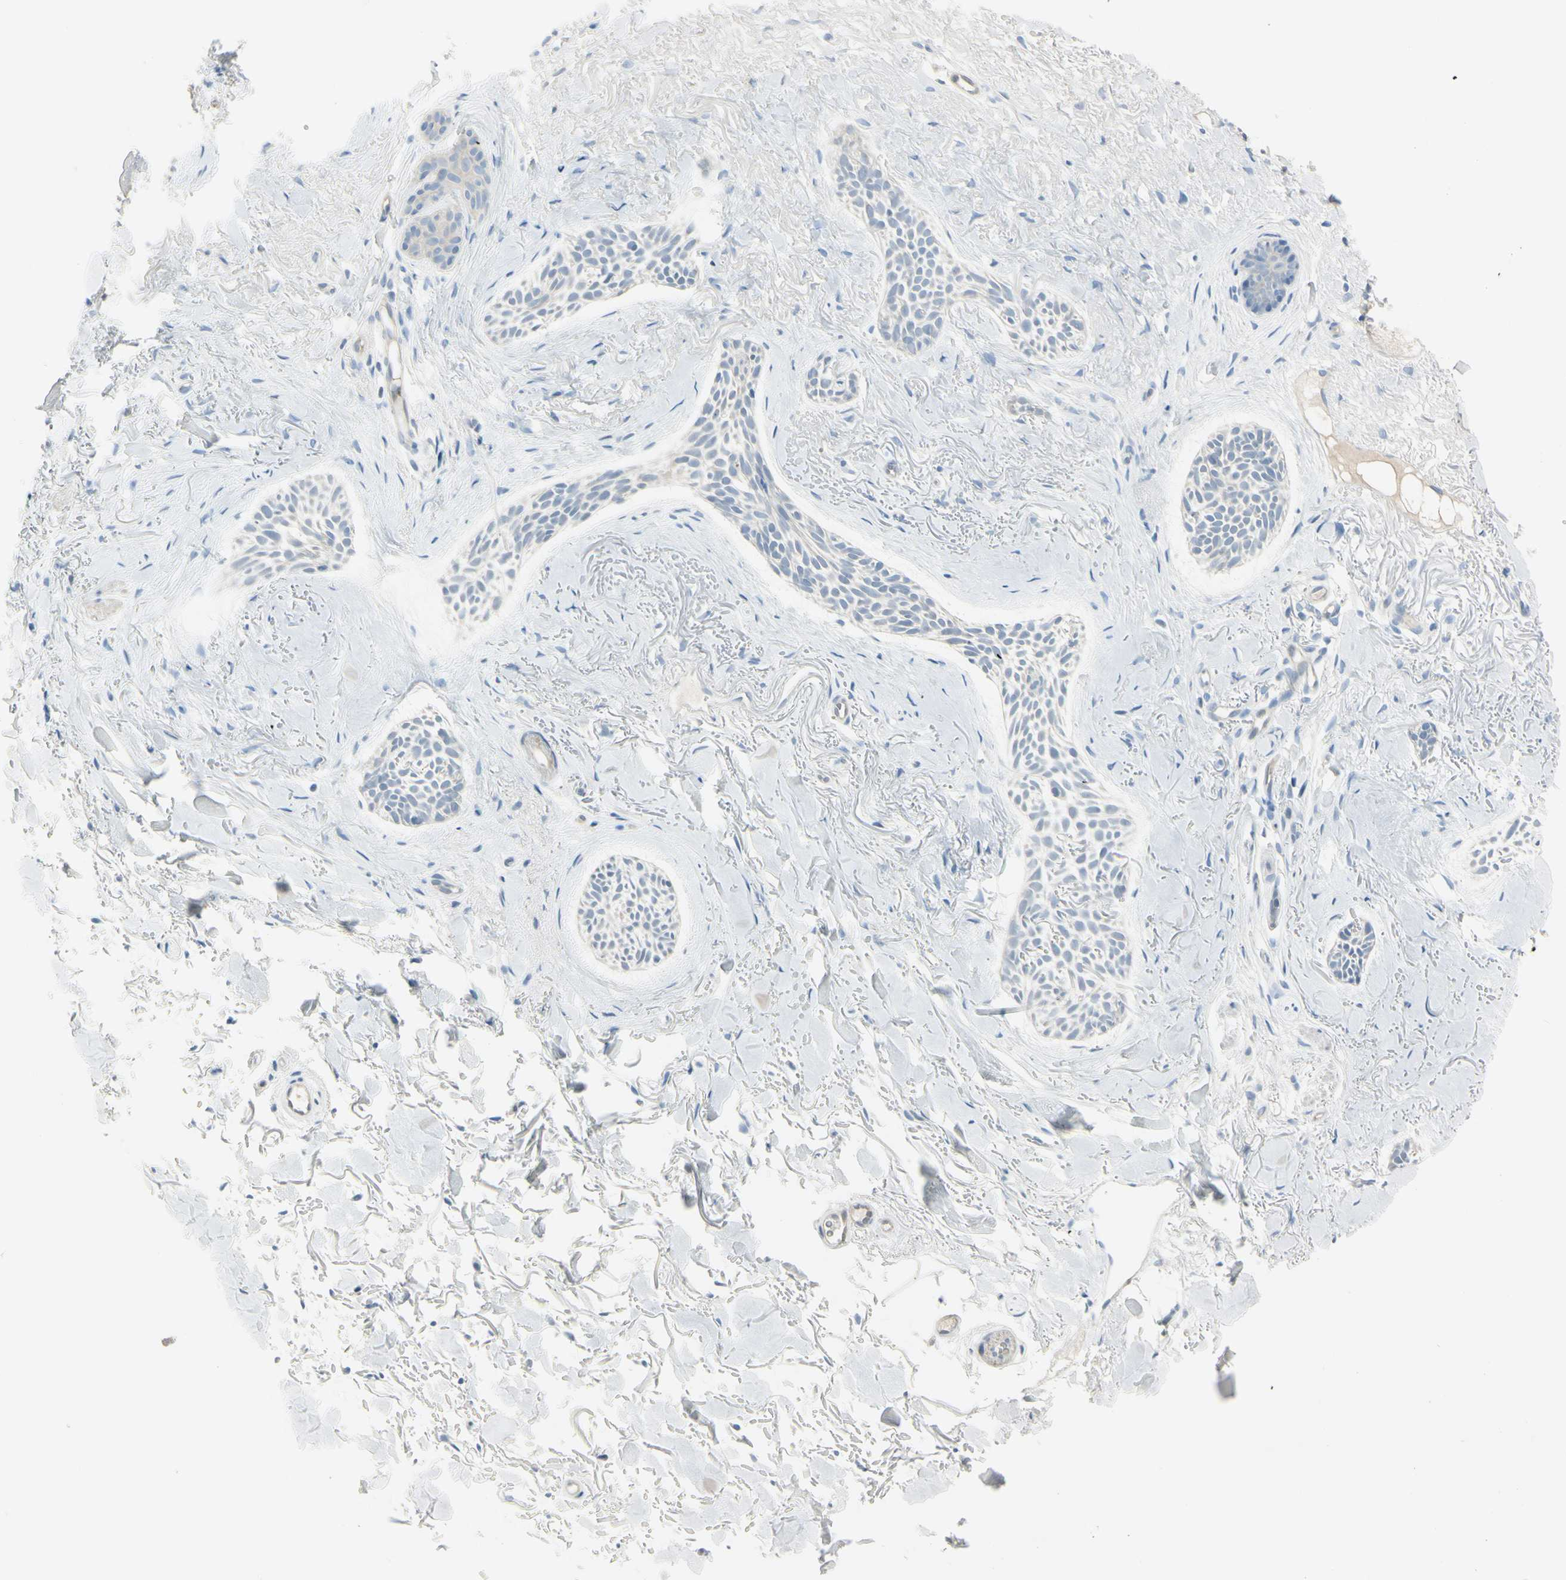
{"staining": {"intensity": "negative", "quantity": "none", "location": "none"}, "tissue": "skin cancer", "cell_type": "Tumor cells", "image_type": "cancer", "snomed": [{"axis": "morphology", "description": "Normal tissue, NOS"}, {"axis": "morphology", "description": "Basal cell carcinoma"}, {"axis": "topography", "description": "Skin"}], "caption": "An immunohistochemistry (IHC) image of skin basal cell carcinoma is shown. There is no staining in tumor cells of skin basal cell carcinoma.", "gene": "ASB9", "patient": {"sex": "female", "age": 84}}